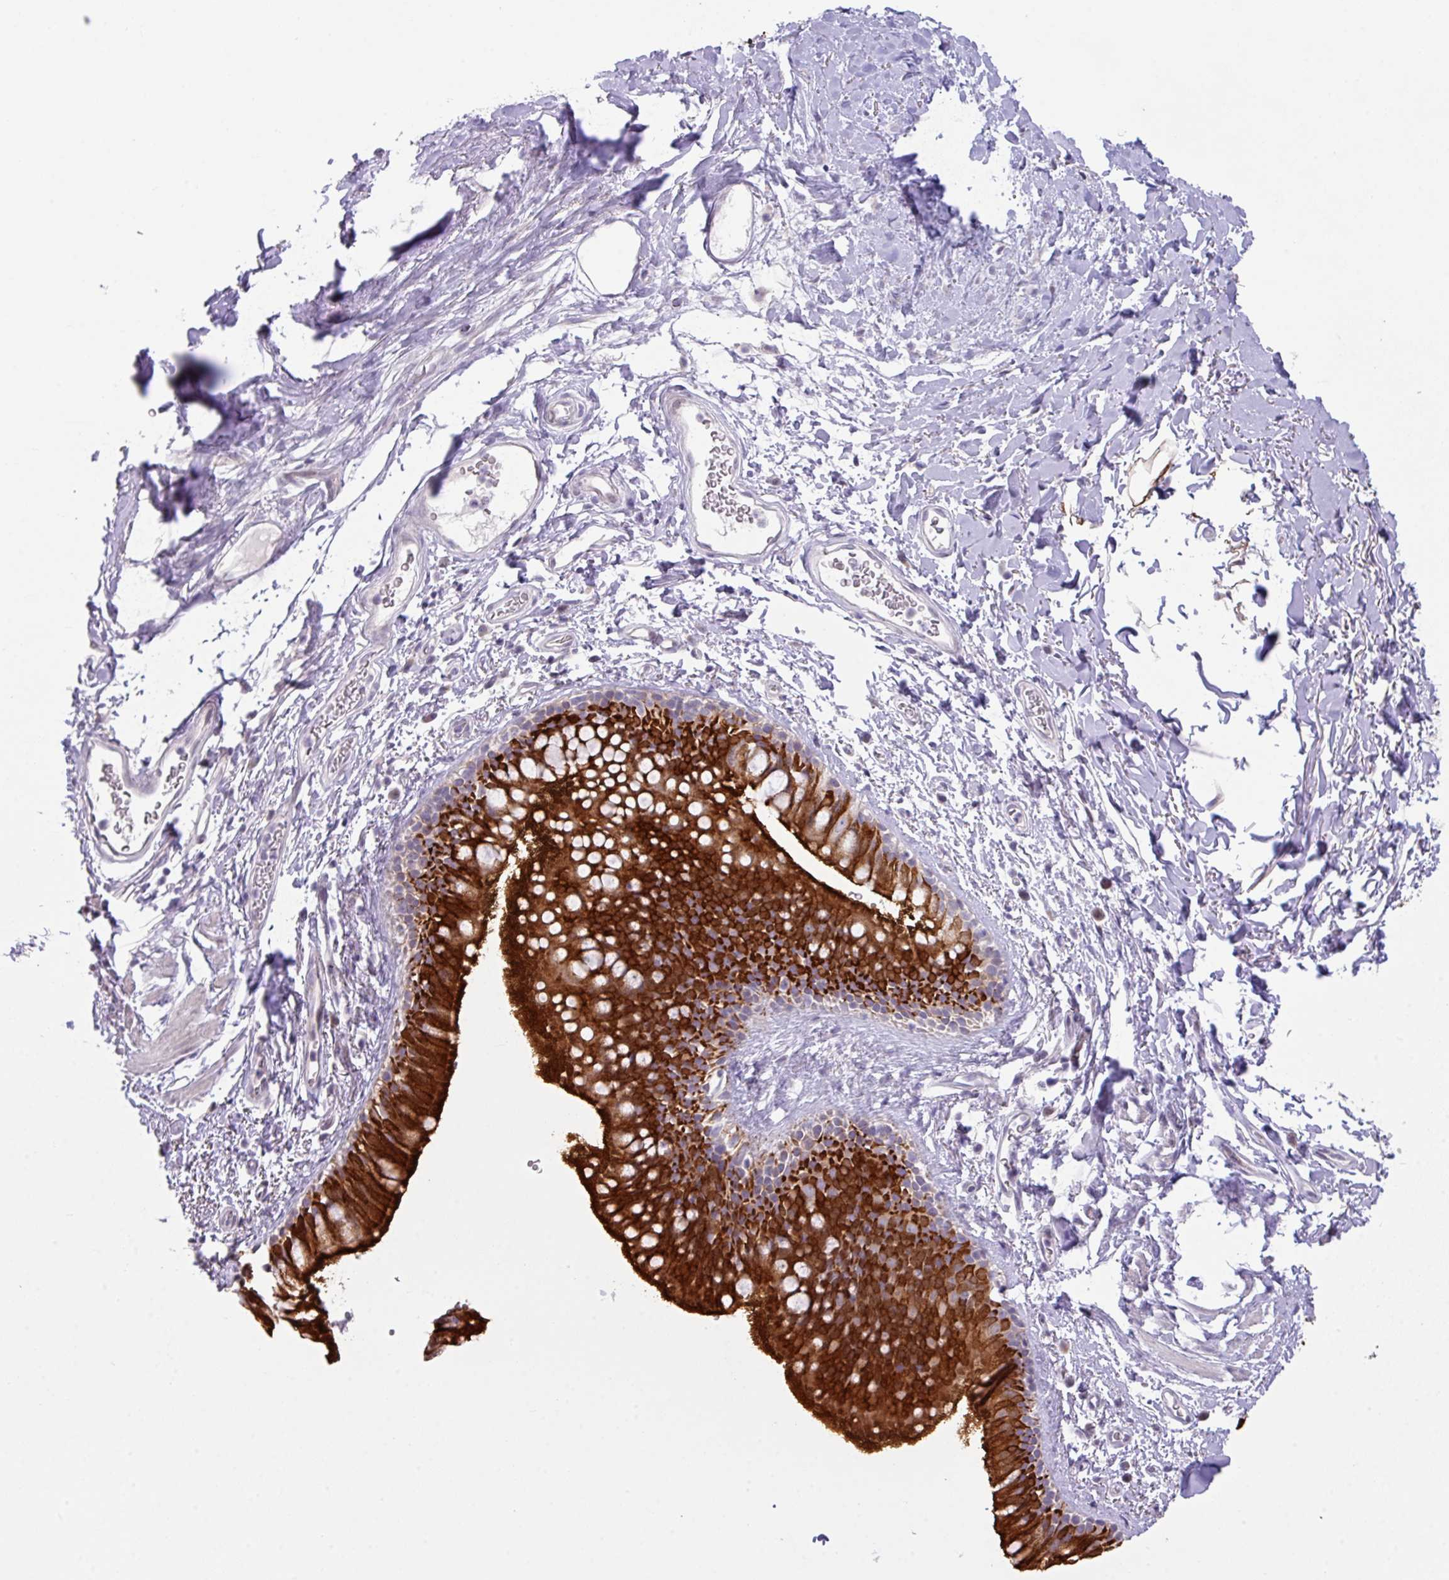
{"staining": {"intensity": "strong", "quantity": "25%-75%", "location": "cytoplasmic/membranous,nuclear"}, "tissue": "bronchus", "cell_type": "Respiratory epithelial cells", "image_type": "normal", "snomed": [{"axis": "morphology", "description": "Normal tissue, NOS"}, {"axis": "morphology", "description": "Squamous cell carcinoma, NOS"}, {"axis": "topography", "description": "Bronchus"}, {"axis": "topography", "description": "Lung"}], "caption": "High-power microscopy captured an immunohistochemistry micrograph of unremarkable bronchus, revealing strong cytoplasmic/membranous,nuclear positivity in approximately 25%-75% of respiratory epithelial cells.", "gene": "ANKRD13B", "patient": {"sex": "female", "age": 70}}